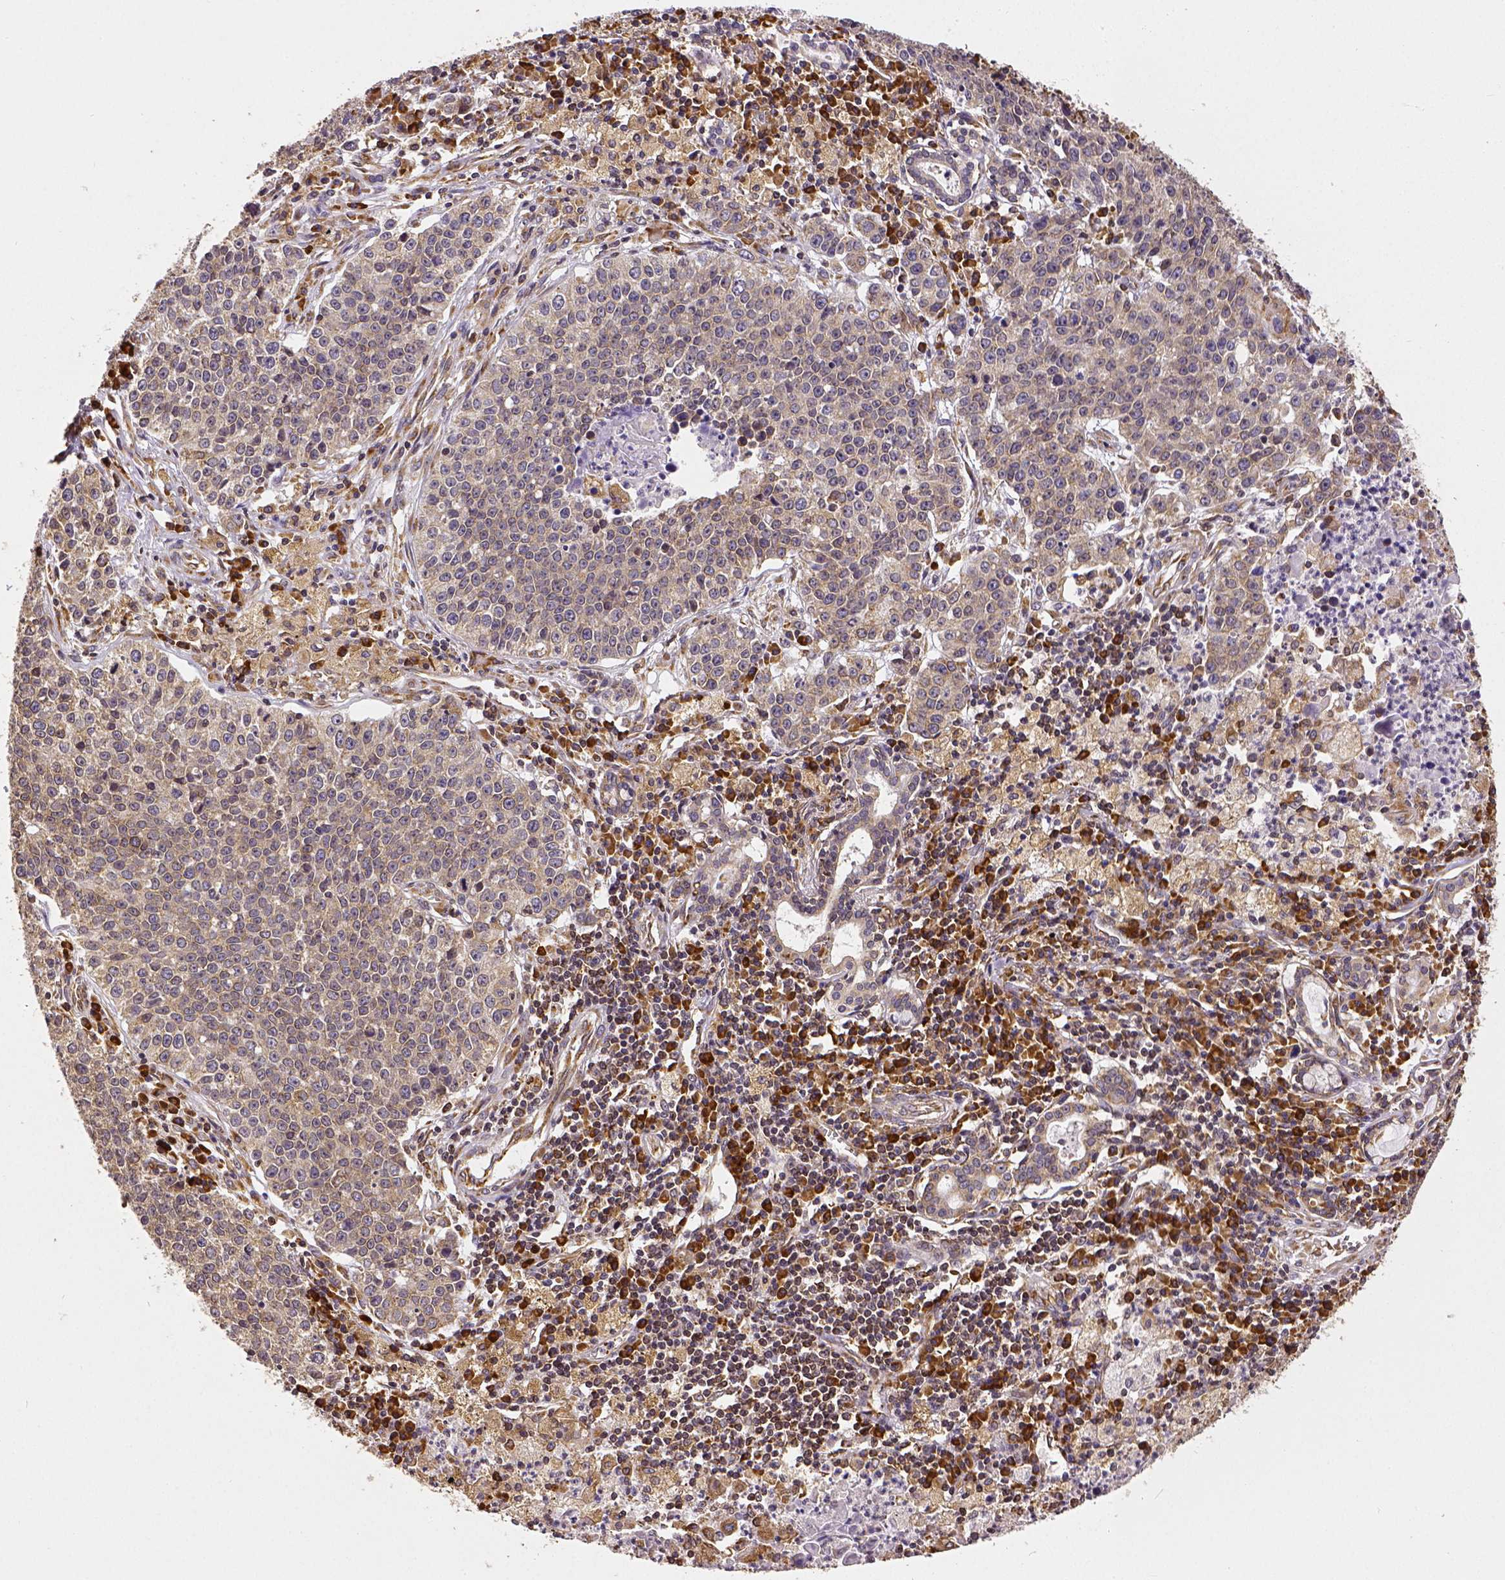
{"staining": {"intensity": "weak", "quantity": ">75%", "location": "cytoplasmic/membranous"}, "tissue": "lung cancer", "cell_type": "Tumor cells", "image_type": "cancer", "snomed": [{"axis": "morphology", "description": "Squamous cell carcinoma, NOS"}, {"axis": "morphology", "description": "Squamous cell carcinoma, metastatic, NOS"}, {"axis": "topography", "description": "Lung"}, {"axis": "topography", "description": "Pleura, NOS"}], "caption": "The image exhibits a brown stain indicating the presence of a protein in the cytoplasmic/membranous of tumor cells in squamous cell carcinoma (lung). The staining was performed using DAB (3,3'-diaminobenzidine), with brown indicating positive protein expression. Nuclei are stained blue with hematoxylin.", "gene": "MTDH", "patient": {"sex": "male", "age": 72}}